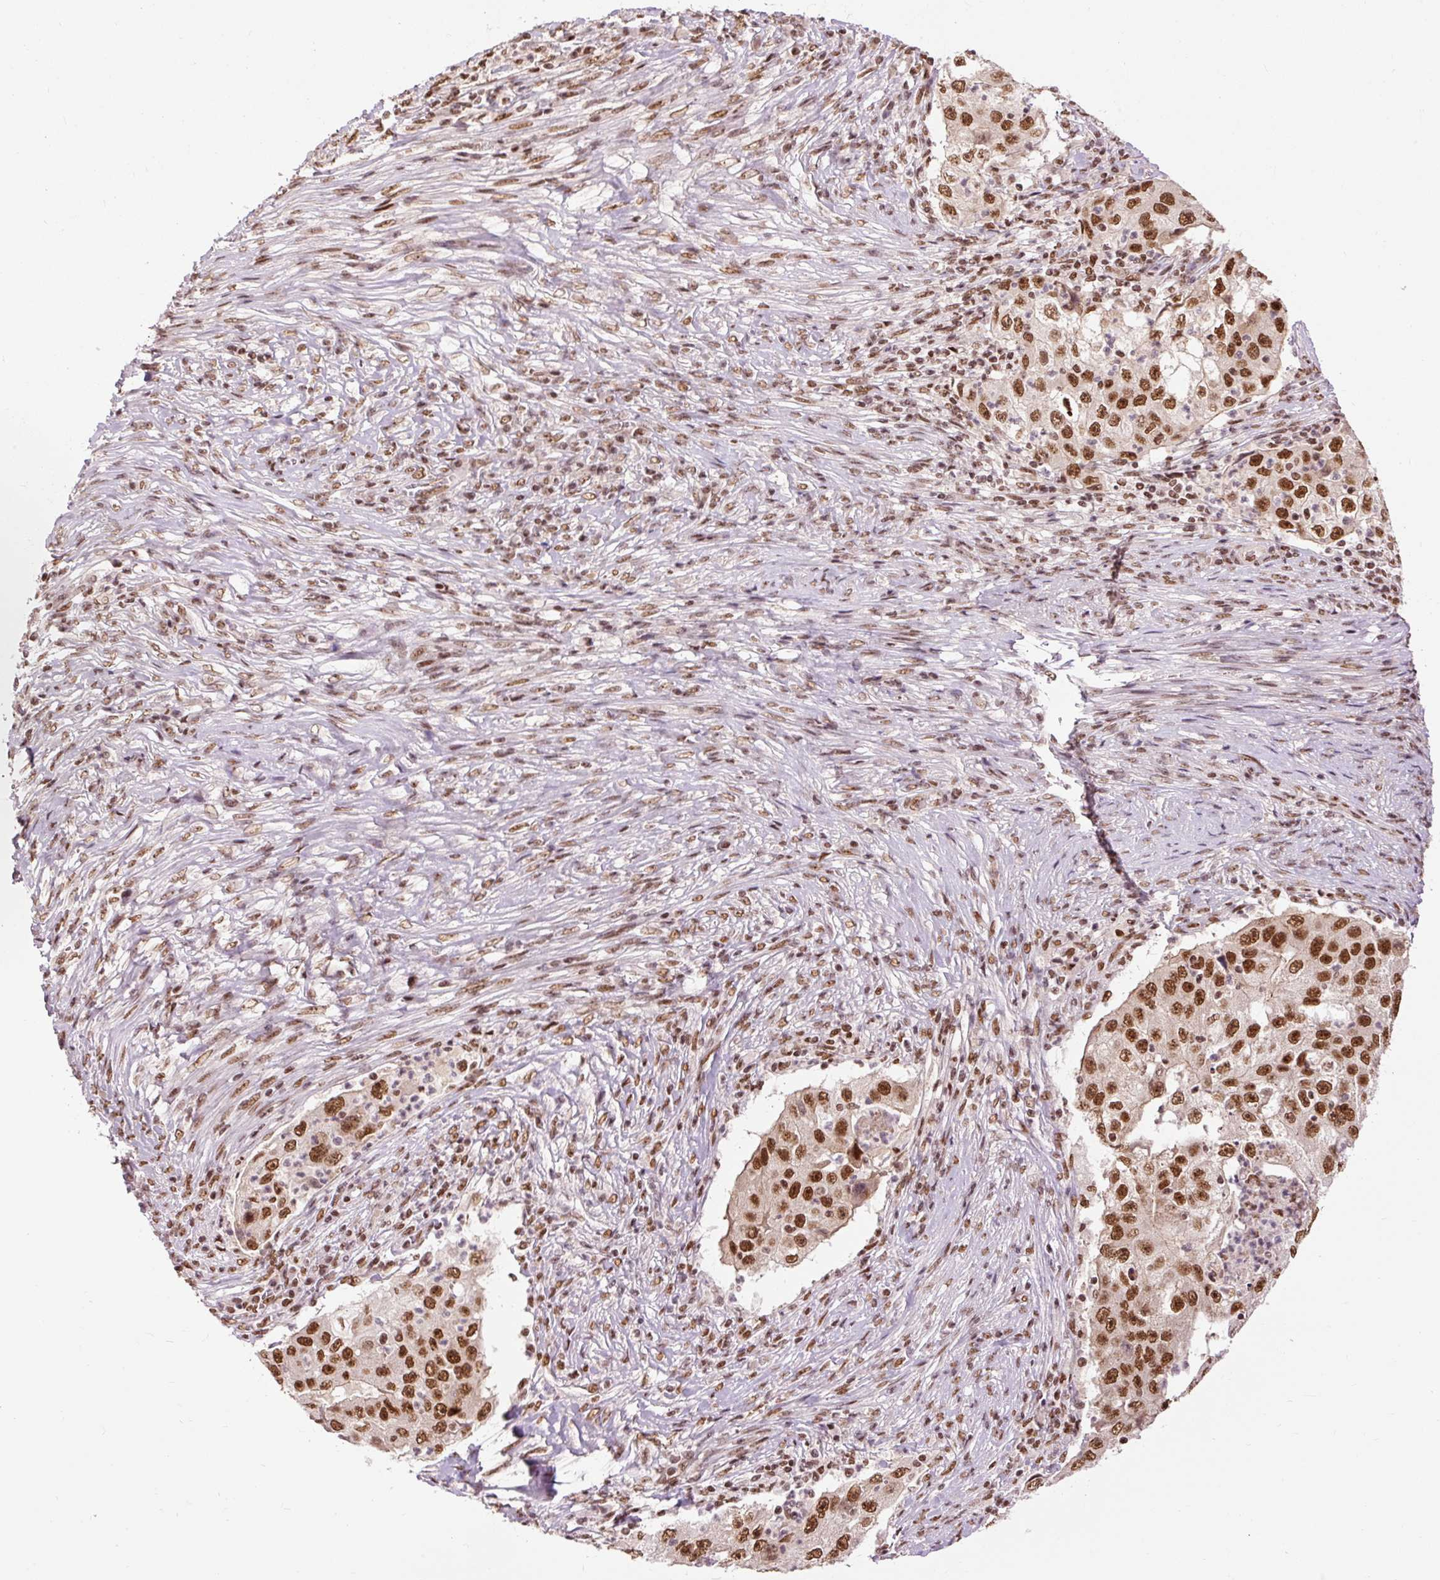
{"staining": {"intensity": "strong", "quantity": ">75%", "location": "nuclear"}, "tissue": "lung cancer", "cell_type": "Tumor cells", "image_type": "cancer", "snomed": [{"axis": "morphology", "description": "Squamous cell carcinoma, NOS"}, {"axis": "topography", "description": "Lung"}], "caption": "A photomicrograph of human lung cancer stained for a protein exhibits strong nuclear brown staining in tumor cells. Using DAB (3,3'-diaminobenzidine) (brown) and hematoxylin (blue) stains, captured at high magnification using brightfield microscopy.", "gene": "ZBTB44", "patient": {"sex": "male", "age": 64}}